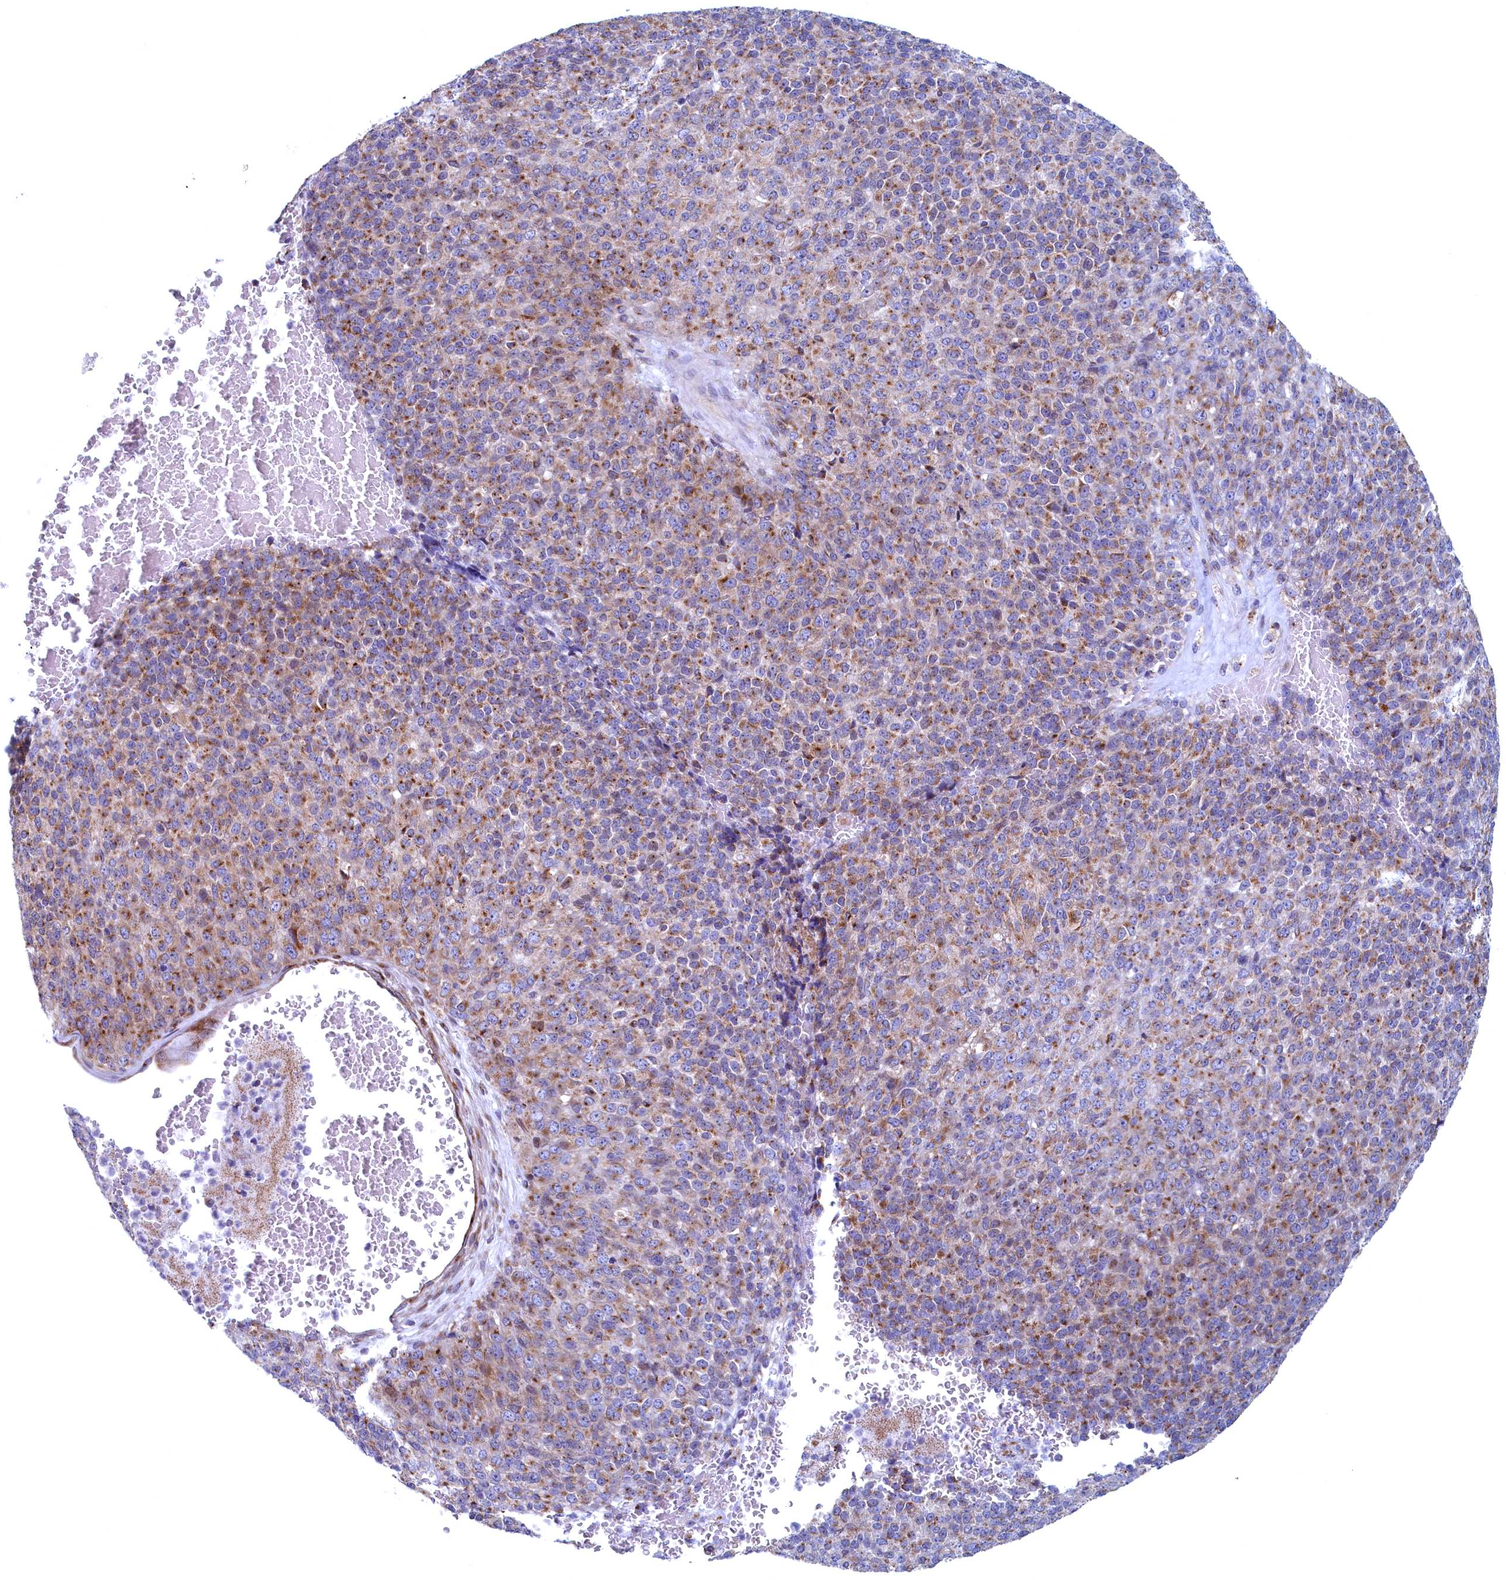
{"staining": {"intensity": "moderate", "quantity": "25%-75%", "location": "cytoplasmic/membranous"}, "tissue": "melanoma", "cell_type": "Tumor cells", "image_type": "cancer", "snomed": [{"axis": "morphology", "description": "Malignant melanoma, Metastatic site"}, {"axis": "topography", "description": "Brain"}], "caption": "IHC staining of melanoma, which demonstrates medium levels of moderate cytoplasmic/membranous positivity in approximately 25%-75% of tumor cells indicating moderate cytoplasmic/membranous protein expression. The staining was performed using DAB (brown) for protein detection and nuclei were counterstained in hematoxylin (blue).", "gene": "MTFMT", "patient": {"sex": "female", "age": 56}}